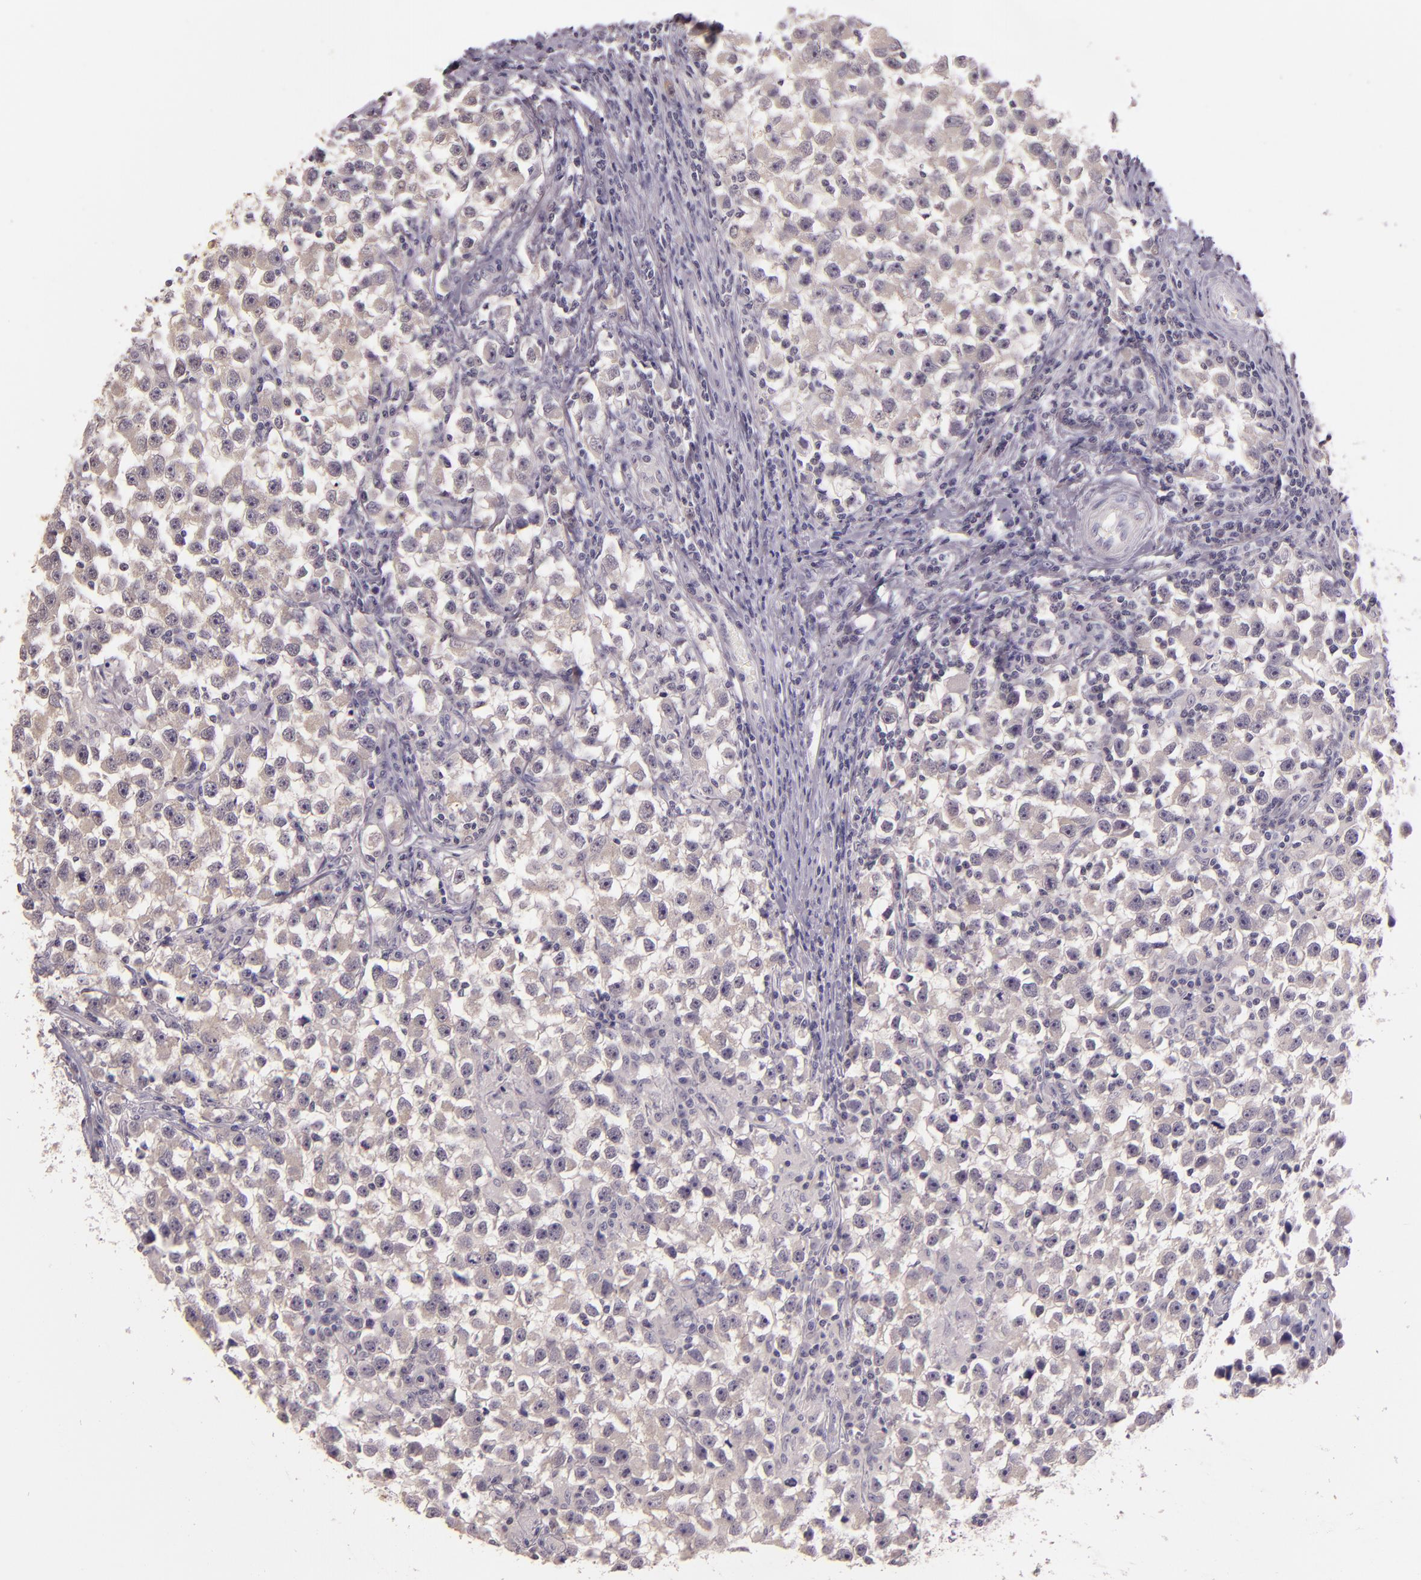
{"staining": {"intensity": "weak", "quantity": "25%-75%", "location": "cytoplasmic/membranous"}, "tissue": "testis cancer", "cell_type": "Tumor cells", "image_type": "cancer", "snomed": [{"axis": "morphology", "description": "Seminoma, NOS"}, {"axis": "topography", "description": "Testis"}], "caption": "Immunohistochemical staining of human testis seminoma displays low levels of weak cytoplasmic/membranous protein positivity in about 25%-75% of tumor cells.", "gene": "HSPA8", "patient": {"sex": "male", "age": 33}}